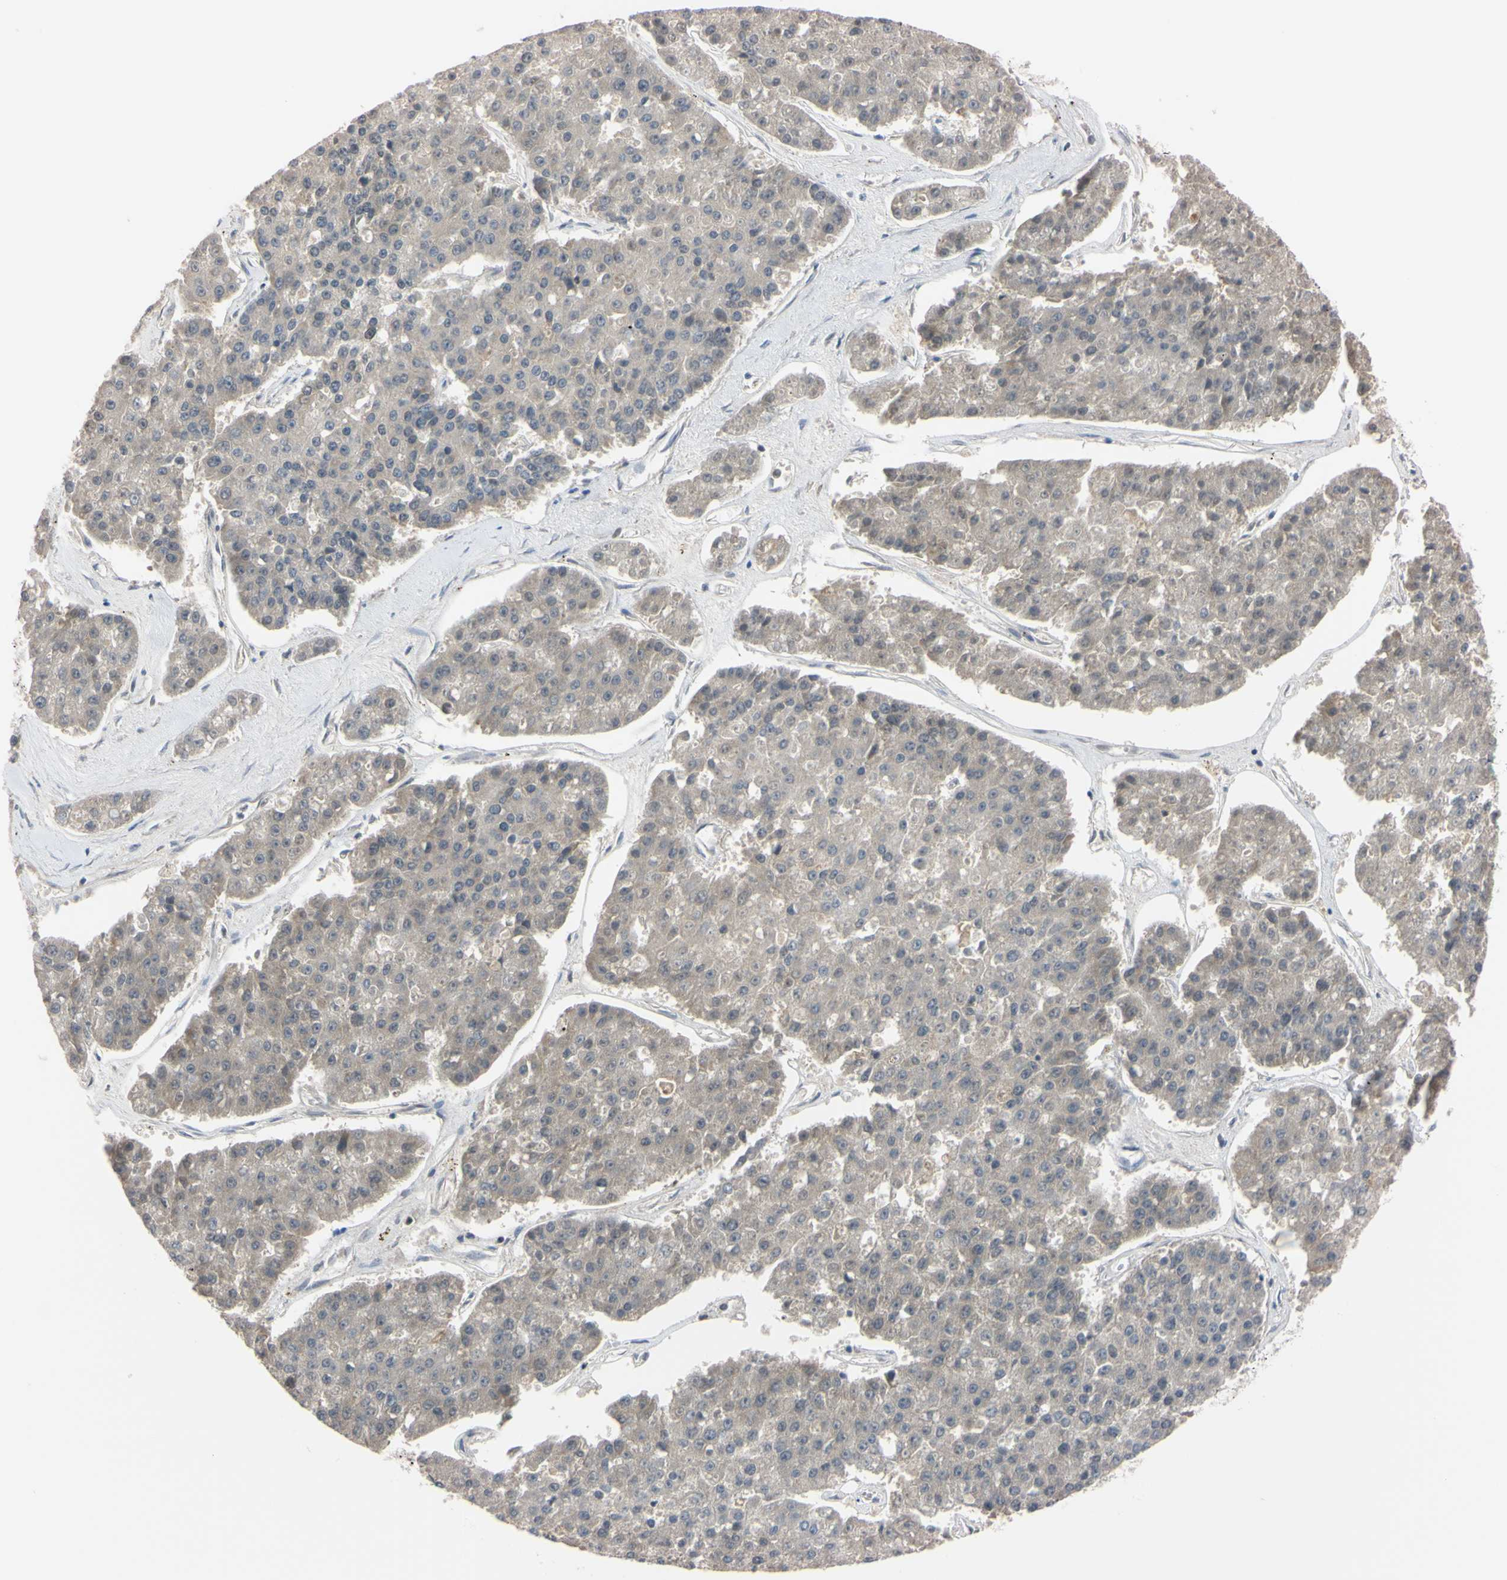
{"staining": {"intensity": "weak", "quantity": "25%-75%", "location": "cytoplasmic/membranous"}, "tissue": "pancreatic cancer", "cell_type": "Tumor cells", "image_type": "cancer", "snomed": [{"axis": "morphology", "description": "Adenocarcinoma, NOS"}, {"axis": "topography", "description": "Pancreas"}], "caption": "Immunohistochemistry staining of pancreatic cancer (adenocarcinoma), which shows low levels of weak cytoplasmic/membranous expression in about 25%-75% of tumor cells indicating weak cytoplasmic/membranous protein positivity. The staining was performed using DAB (3,3'-diaminobenzidine) (brown) for protein detection and nuclei were counterstained in hematoxylin (blue).", "gene": "UBE2I", "patient": {"sex": "male", "age": 50}}